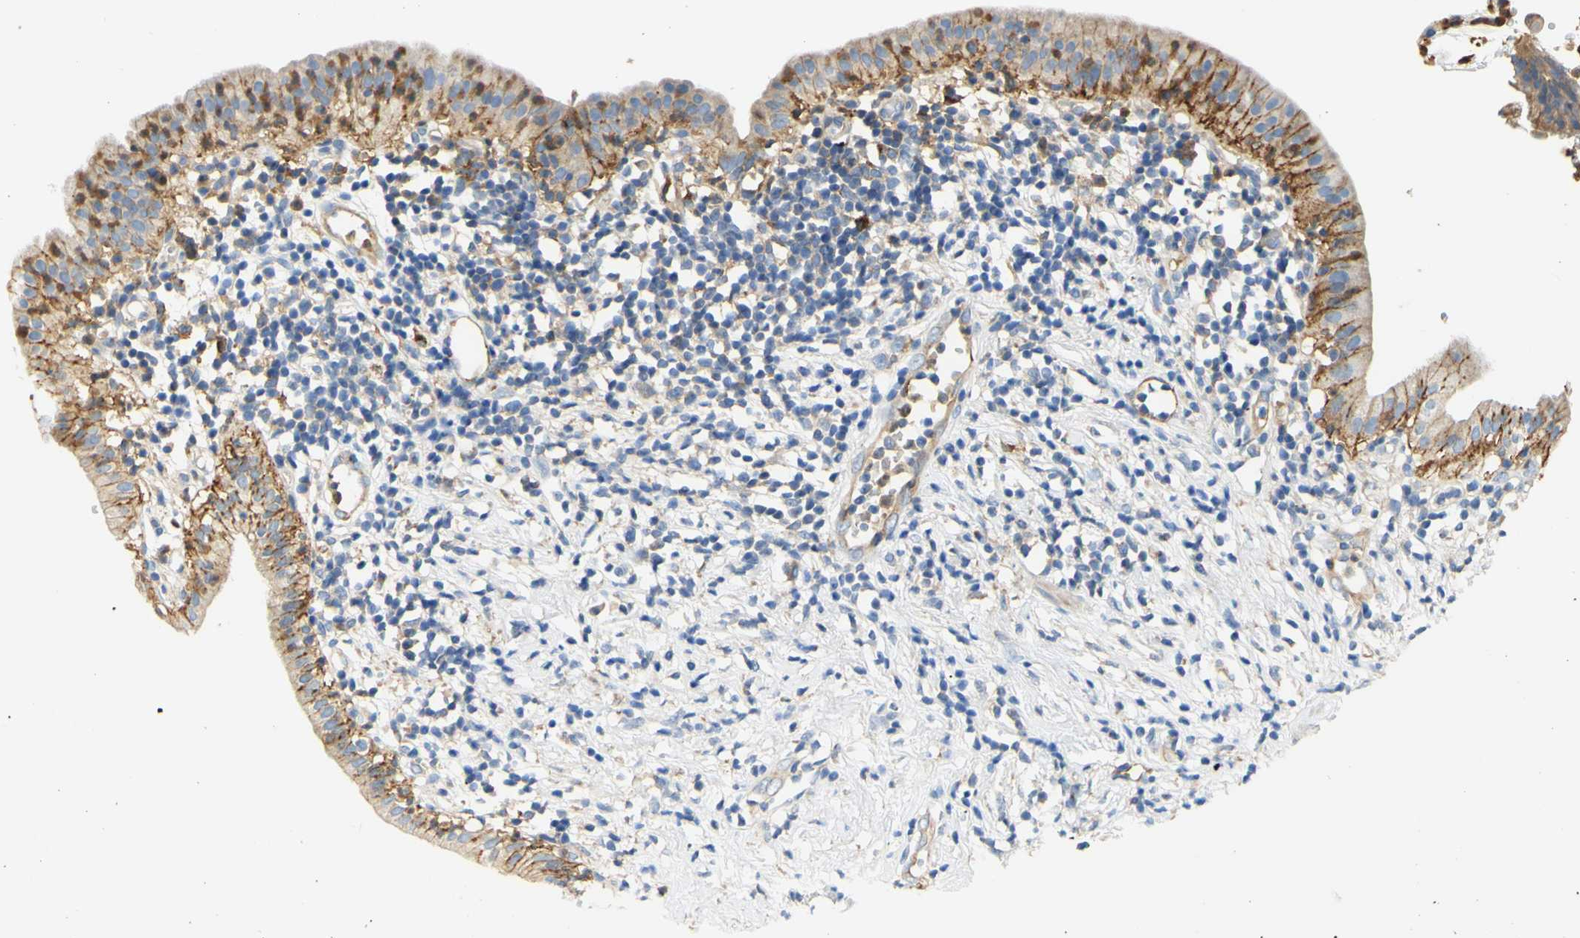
{"staining": {"intensity": "moderate", "quantity": ">75%", "location": "cytoplasmic/membranous"}, "tissue": "pancreatic cancer", "cell_type": "Tumor cells", "image_type": "cancer", "snomed": [{"axis": "morphology", "description": "Adenocarcinoma, NOS"}, {"axis": "morphology", "description": "Adenocarcinoma, metastatic, NOS"}, {"axis": "topography", "description": "Lymph node"}, {"axis": "topography", "description": "Pancreas"}, {"axis": "topography", "description": "Duodenum"}], "caption": "Pancreatic cancer (metastatic adenocarcinoma) was stained to show a protein in brown. There is medium levels of moderate cytoplasmic/membranous positivity in about >75% of tumor cells.", "gene": "PCDH7", "patient": {"sex": "female", "age": 64}}